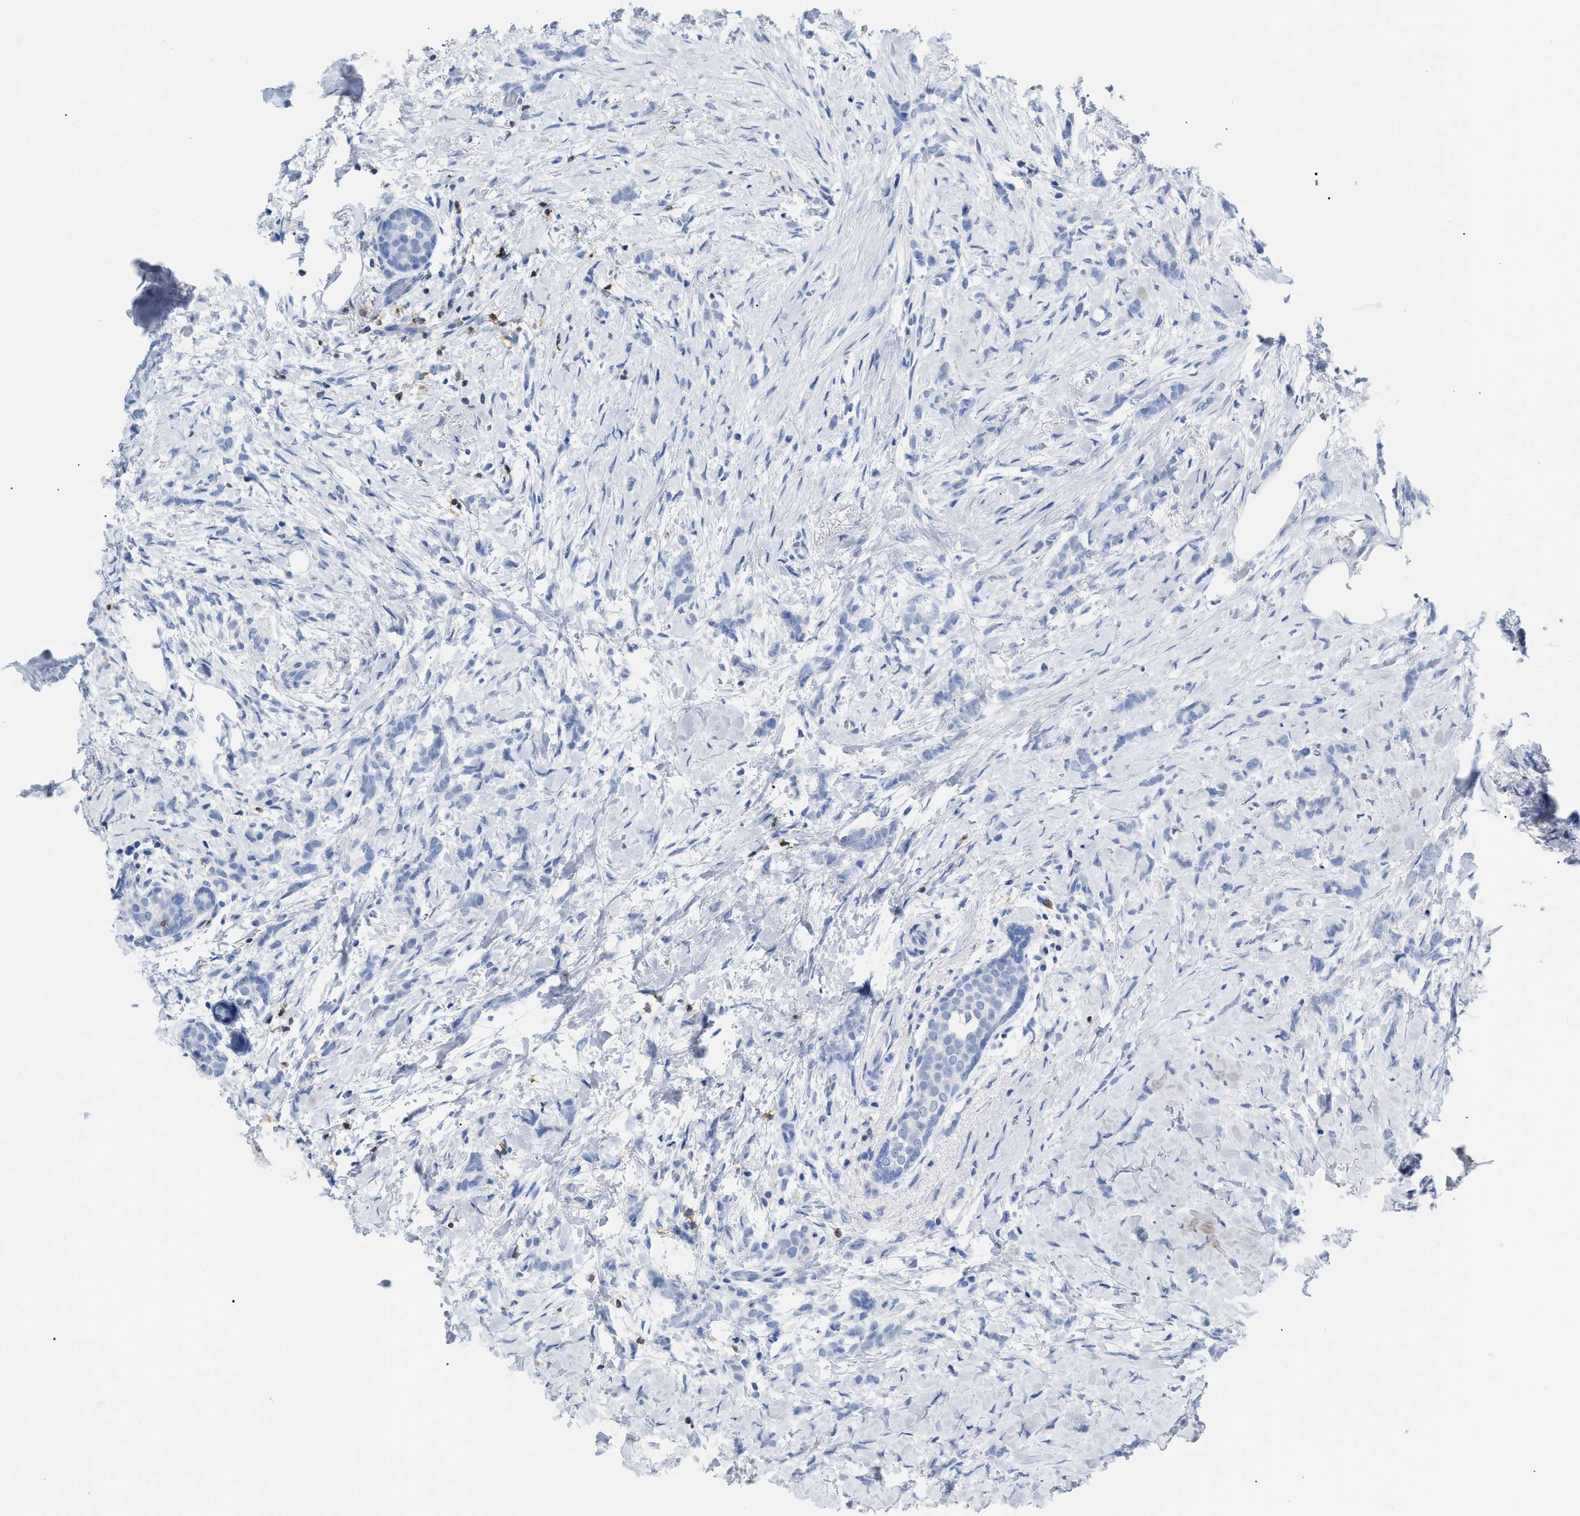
{"staining": {"intensity": "negative", "quantity": "none", "location": "none"}, "tissue": "breast cancer", "cell_type": "Tumor cells", "image_type": "cancer", "snomed": [{"axis": "morphology", "description": "Lobular carcinoma, in situ"}, {"axis": "morphology", "description": "Lobular carcinoma"}, {"axis": "topography", "description": "Breast"}], "caption": "Tumor cells show no significant expression in breast cancer (lobular carcinoma).", "gene": "CD5", "patient": {"sex": "female", "age": 41}}